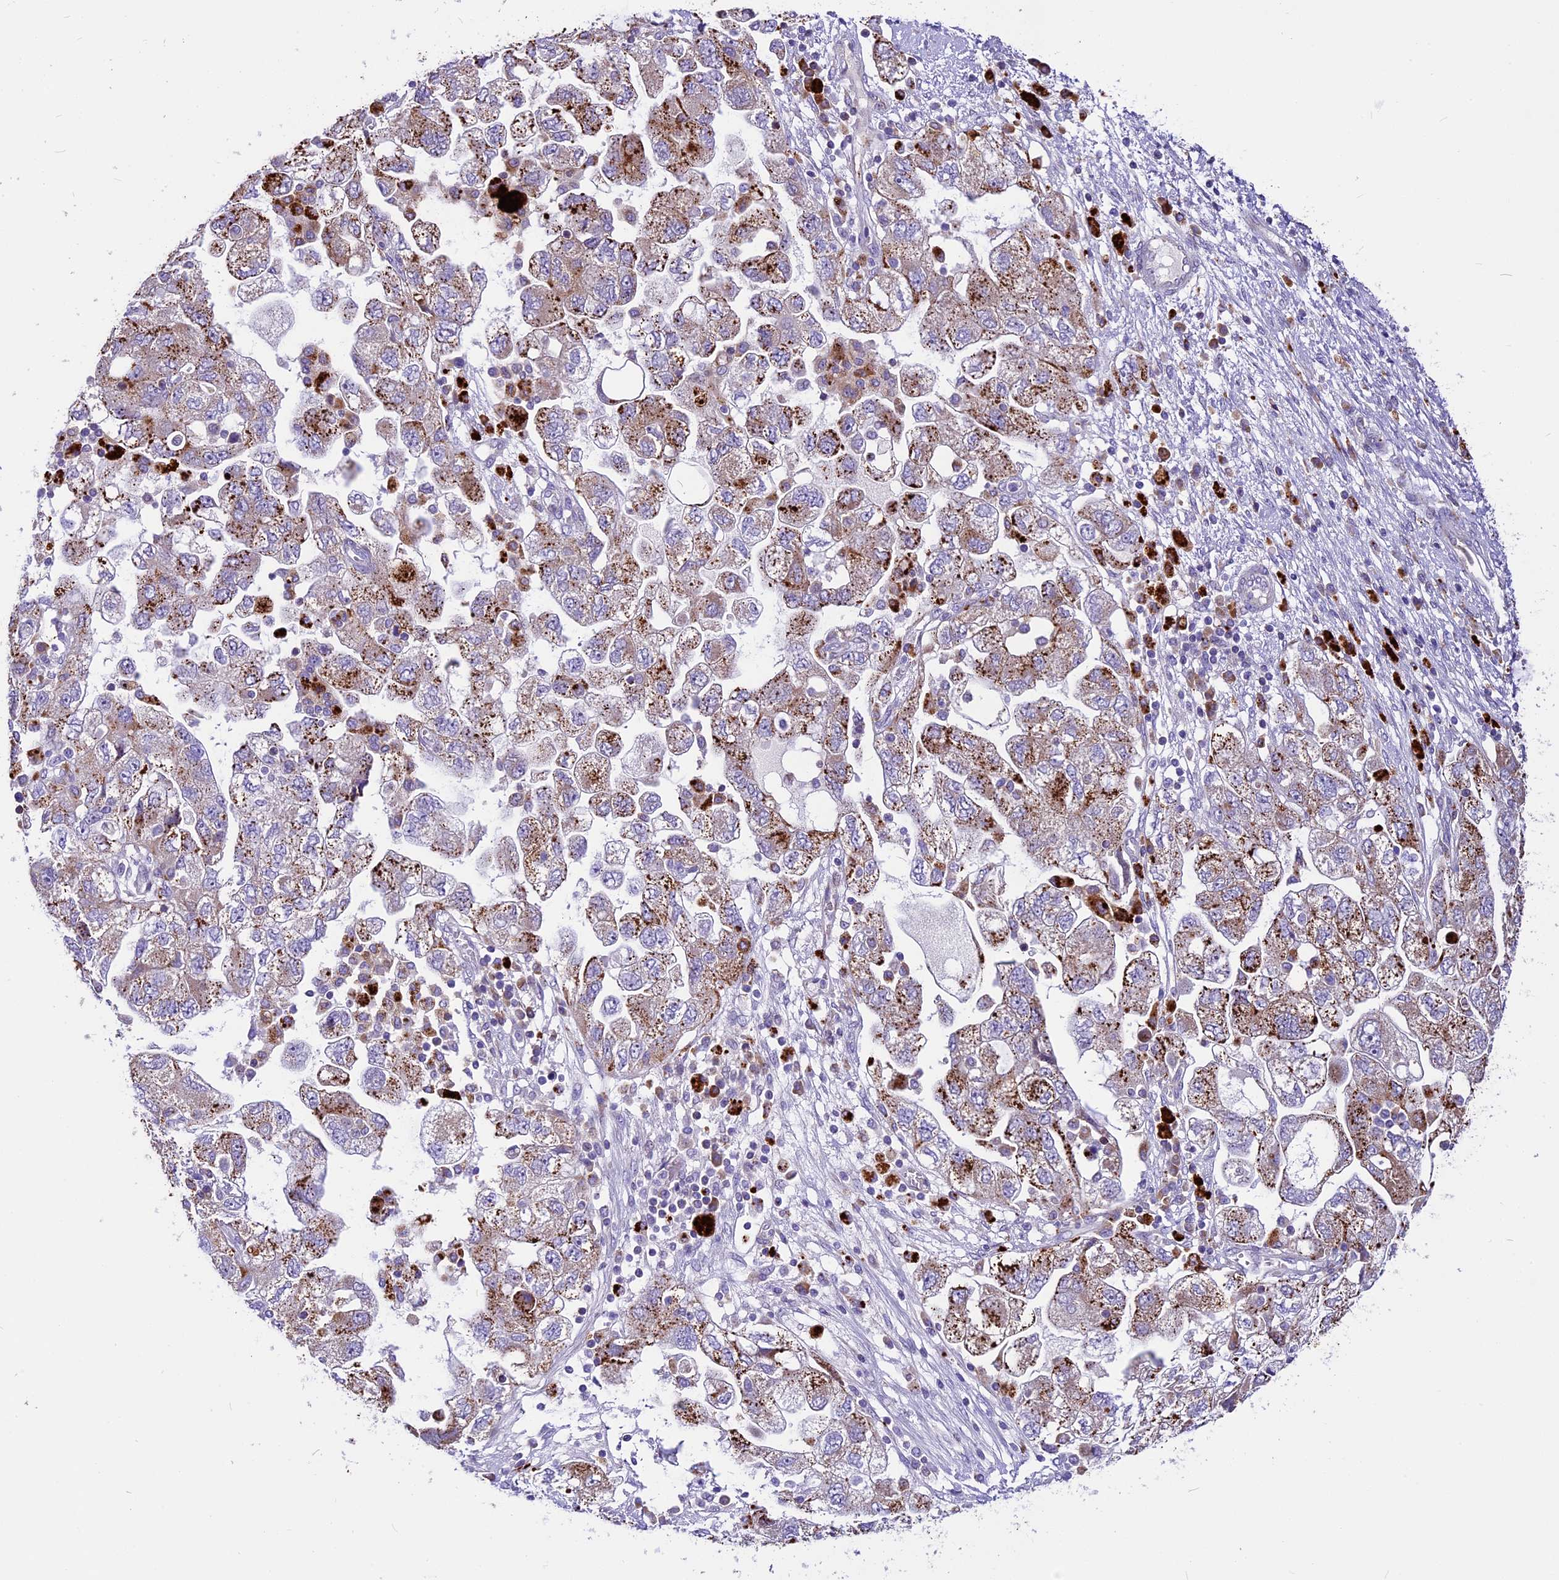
{"staining": {"intensity": "strong", "quantity": ">75%", "location": "cytoplasmic/membranous"}, "tissue": "ovarian cancer", "cell_type": "Tumor cells", "image_type": "cancer", "snomed": [{"axis": "morphology", "description": "Carcinoma, NOS"}, {"axis": "morphology", "description": "Cystadenocarcinoma, serous, NOS"}, {"axis": "topography", "description": "Ovary"}], "caption": "Strong cytoplasmic/membranous positivity for a protein is appreciated in about >75% of tumor cells of ovarian serous cystadenocarcinoma using immunohistochemistry.", "gene": "THRSP", "patient": {"sex": "female", "age": 69}}